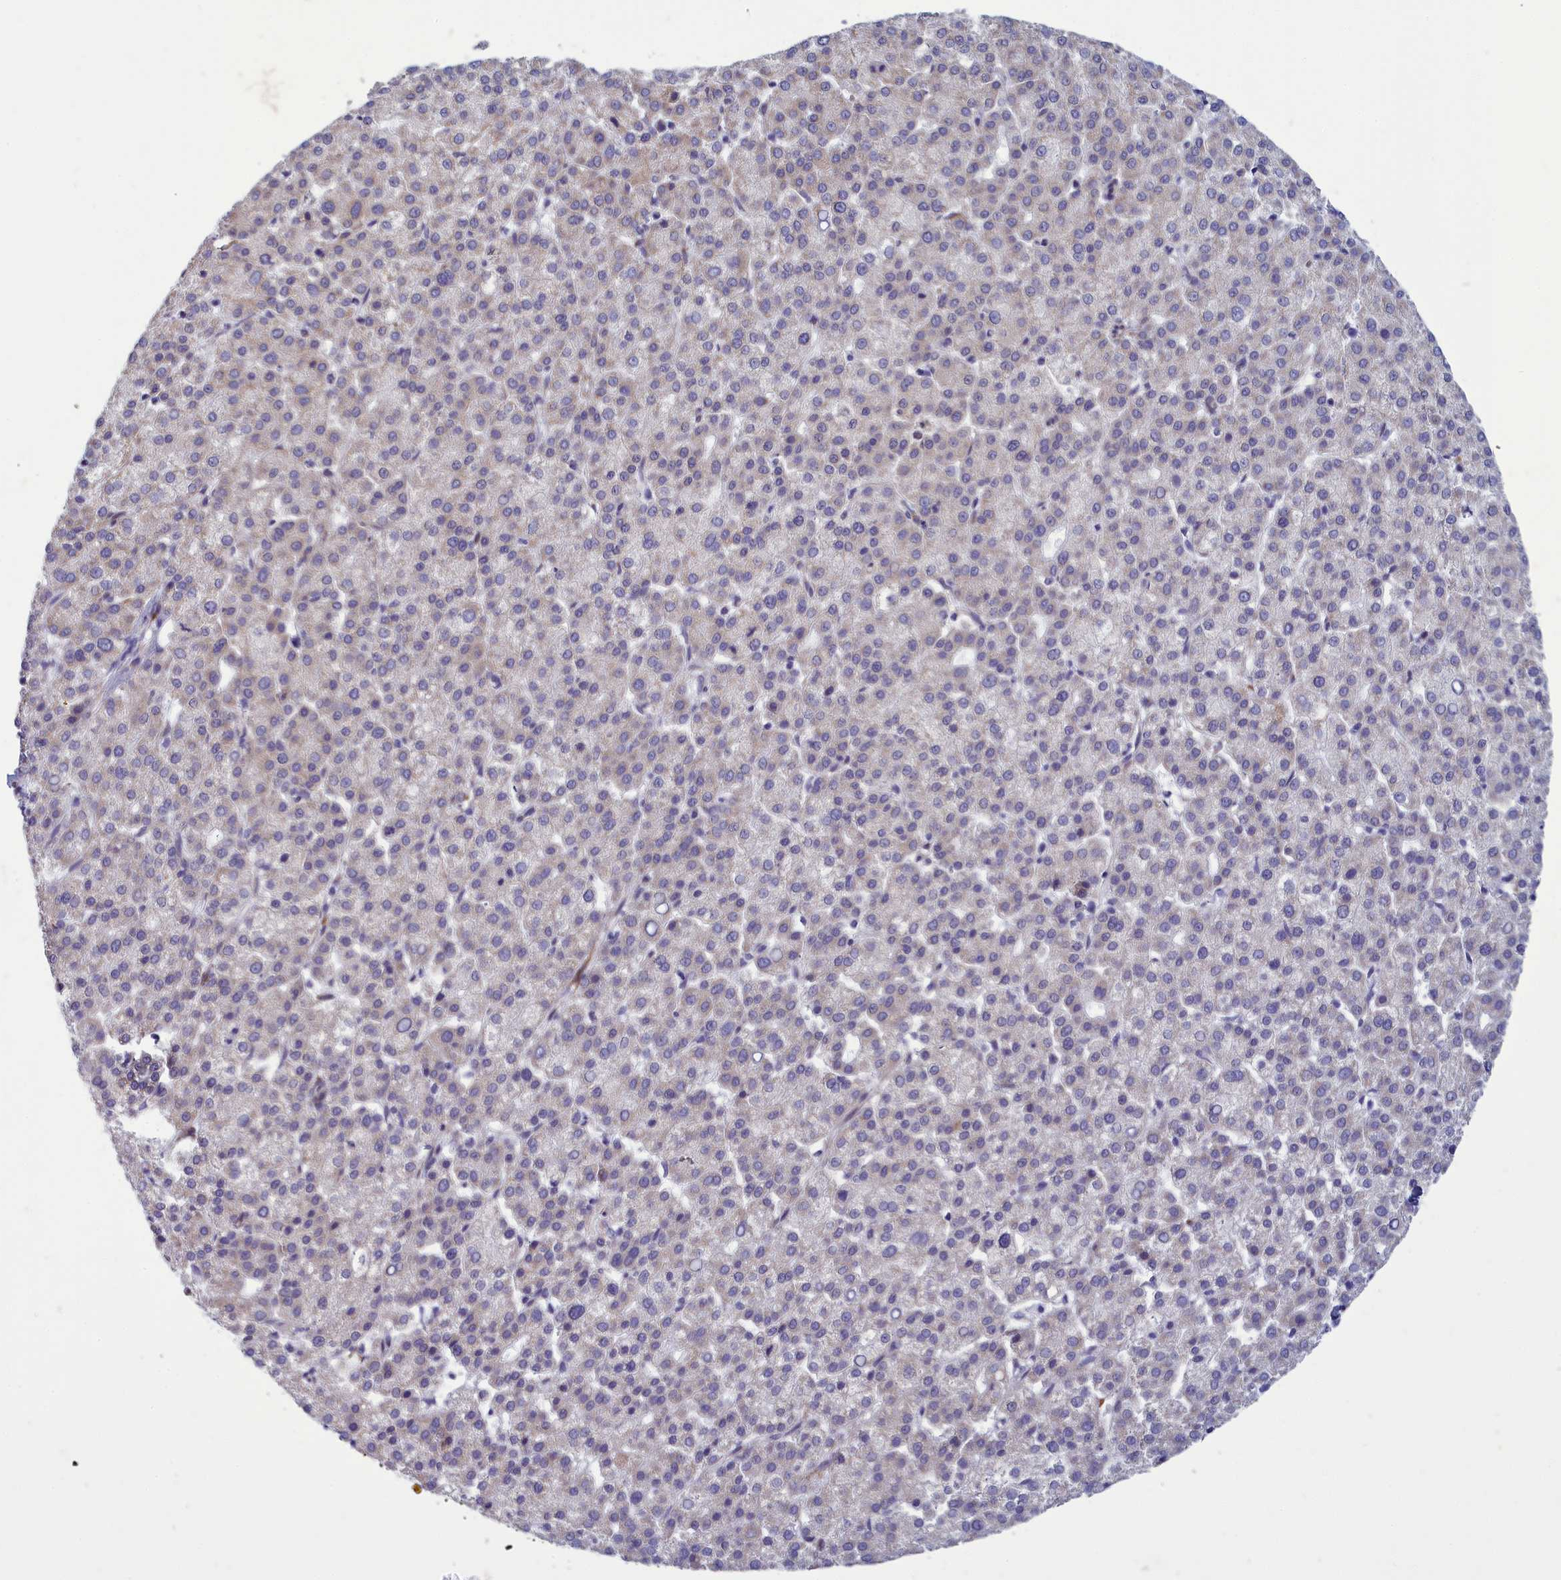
{"staining": {"intensity": "negative", "quantity": "none", "location": "none"}, "tissue": "liver cancer", "cell_type": "Tumor cells", "image_type": "cancer", "snomed": [{"axis": "morphology", "description": "Carcinoma, Hepatocellular, NOS"}, {"axis": "topography", "description": "Liver"}], "caption": "IHC histopathology image of neoplastic tissue: human liver hepatocellular carcinoma stained with DAB (3,3'-diaminobenzidine) exhibits no significant protein expression in tumor cells.", "gene": "CENATAC", "patient": {"sex": "female", "age": 58}}